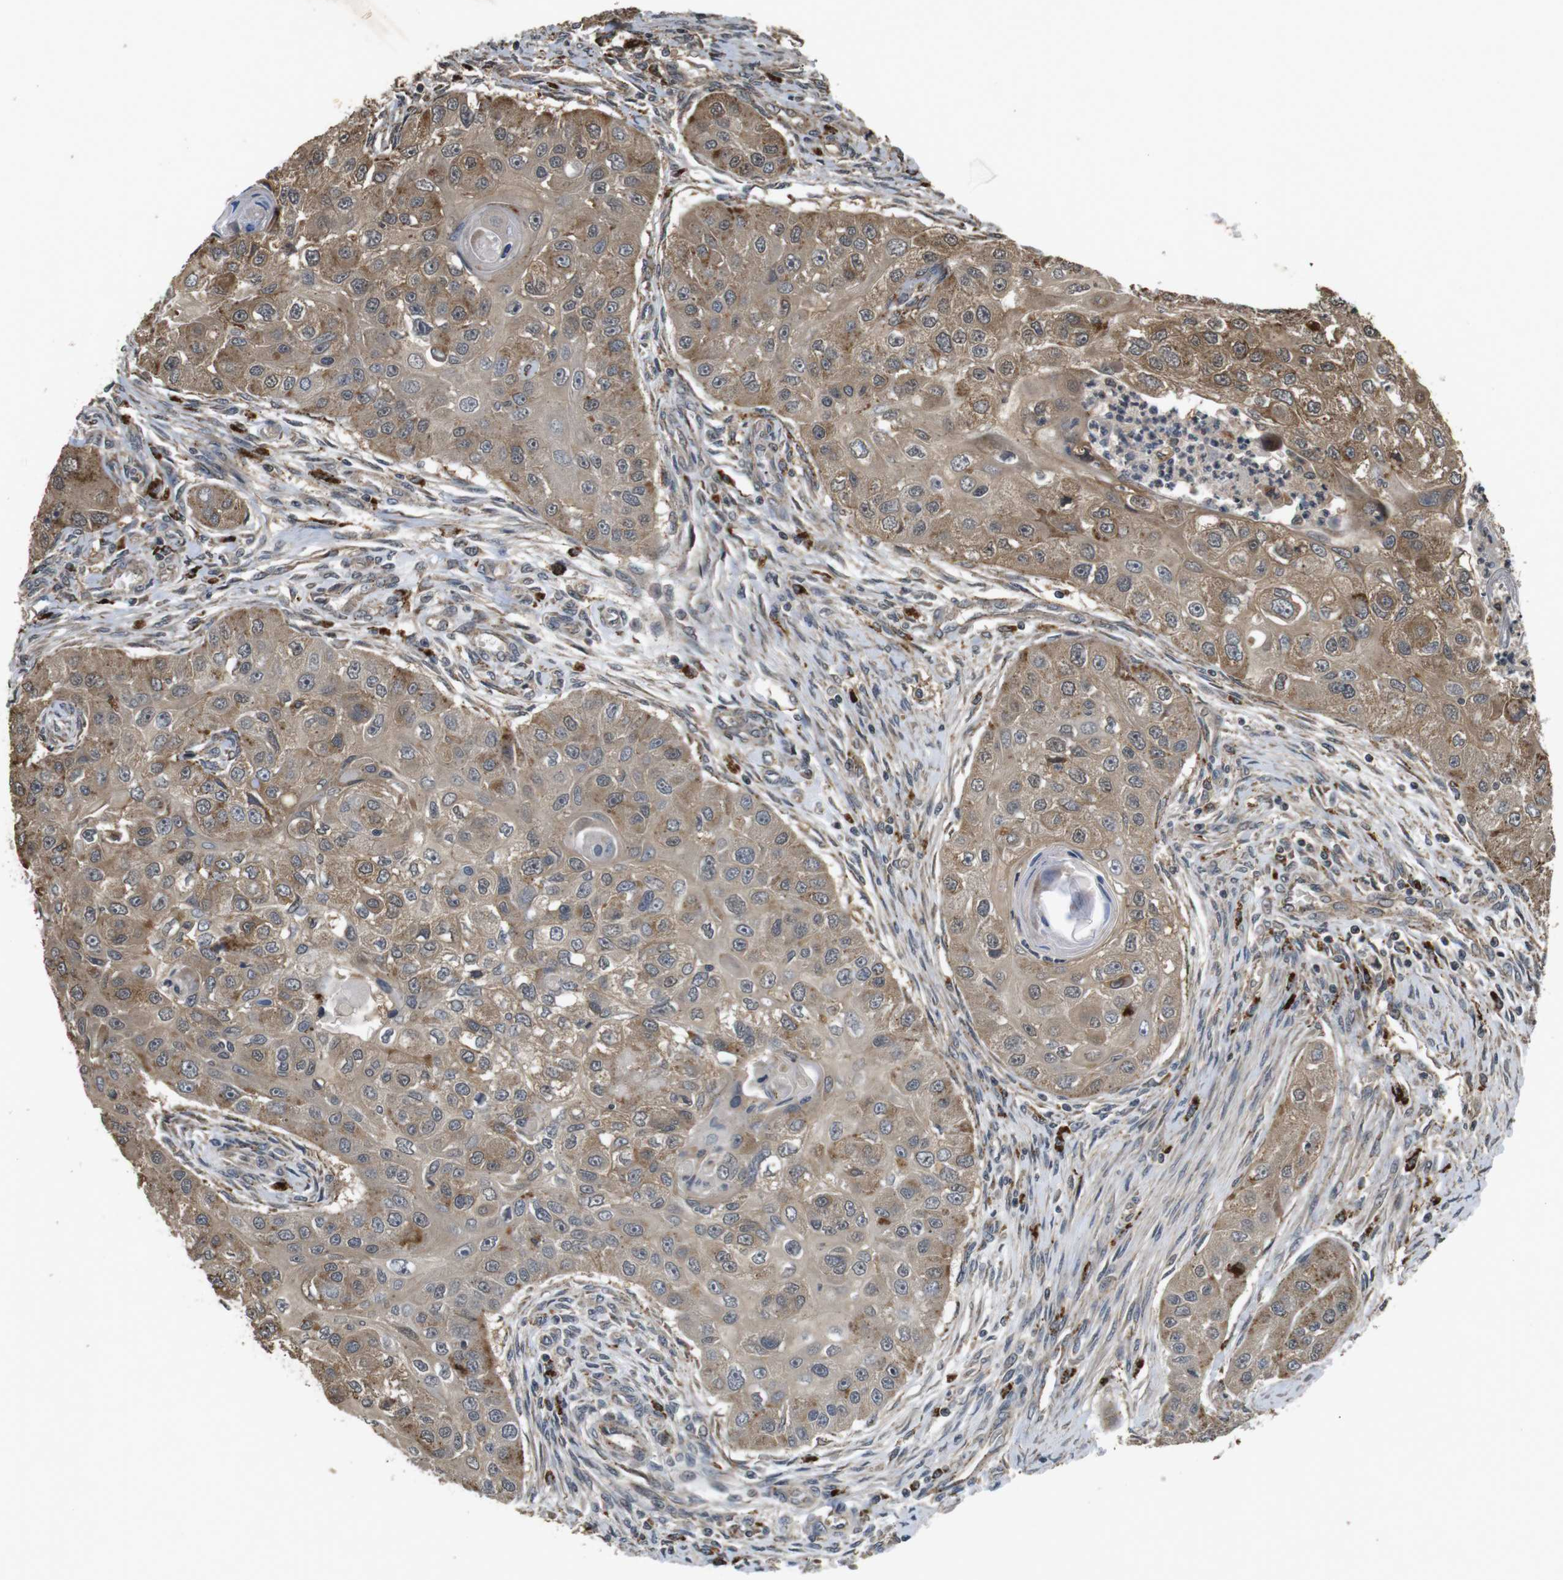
{"staining": {"intensity": "moderate", "quantity": ">75%", "location": "cytoplasmic/membranous,nuclear"}, "tissue": "head and neck cancer", "cell_type": "Tumor cells", "image_type": "cancer", "snomed": [{"axis": "morphology", "description": "Normal tissue, NOS"}, {"axis": "morphology", "description": "Squamous cell carcinoma, NOS"}, {"axis": "topography", "description": "Skeletal muscle"}, {"axis": "topography", "description": "Head-Neck"}], "caption": "Head and neck squamous cell carcinoma tissue exhibits moderate cytoplasmic/membranous and nuclear positivity in approximately >75% of tumor cells, visualized by immunohistochemistry.", "gene": "FZD10", "patient": {"sex": "male", "age": 51}}